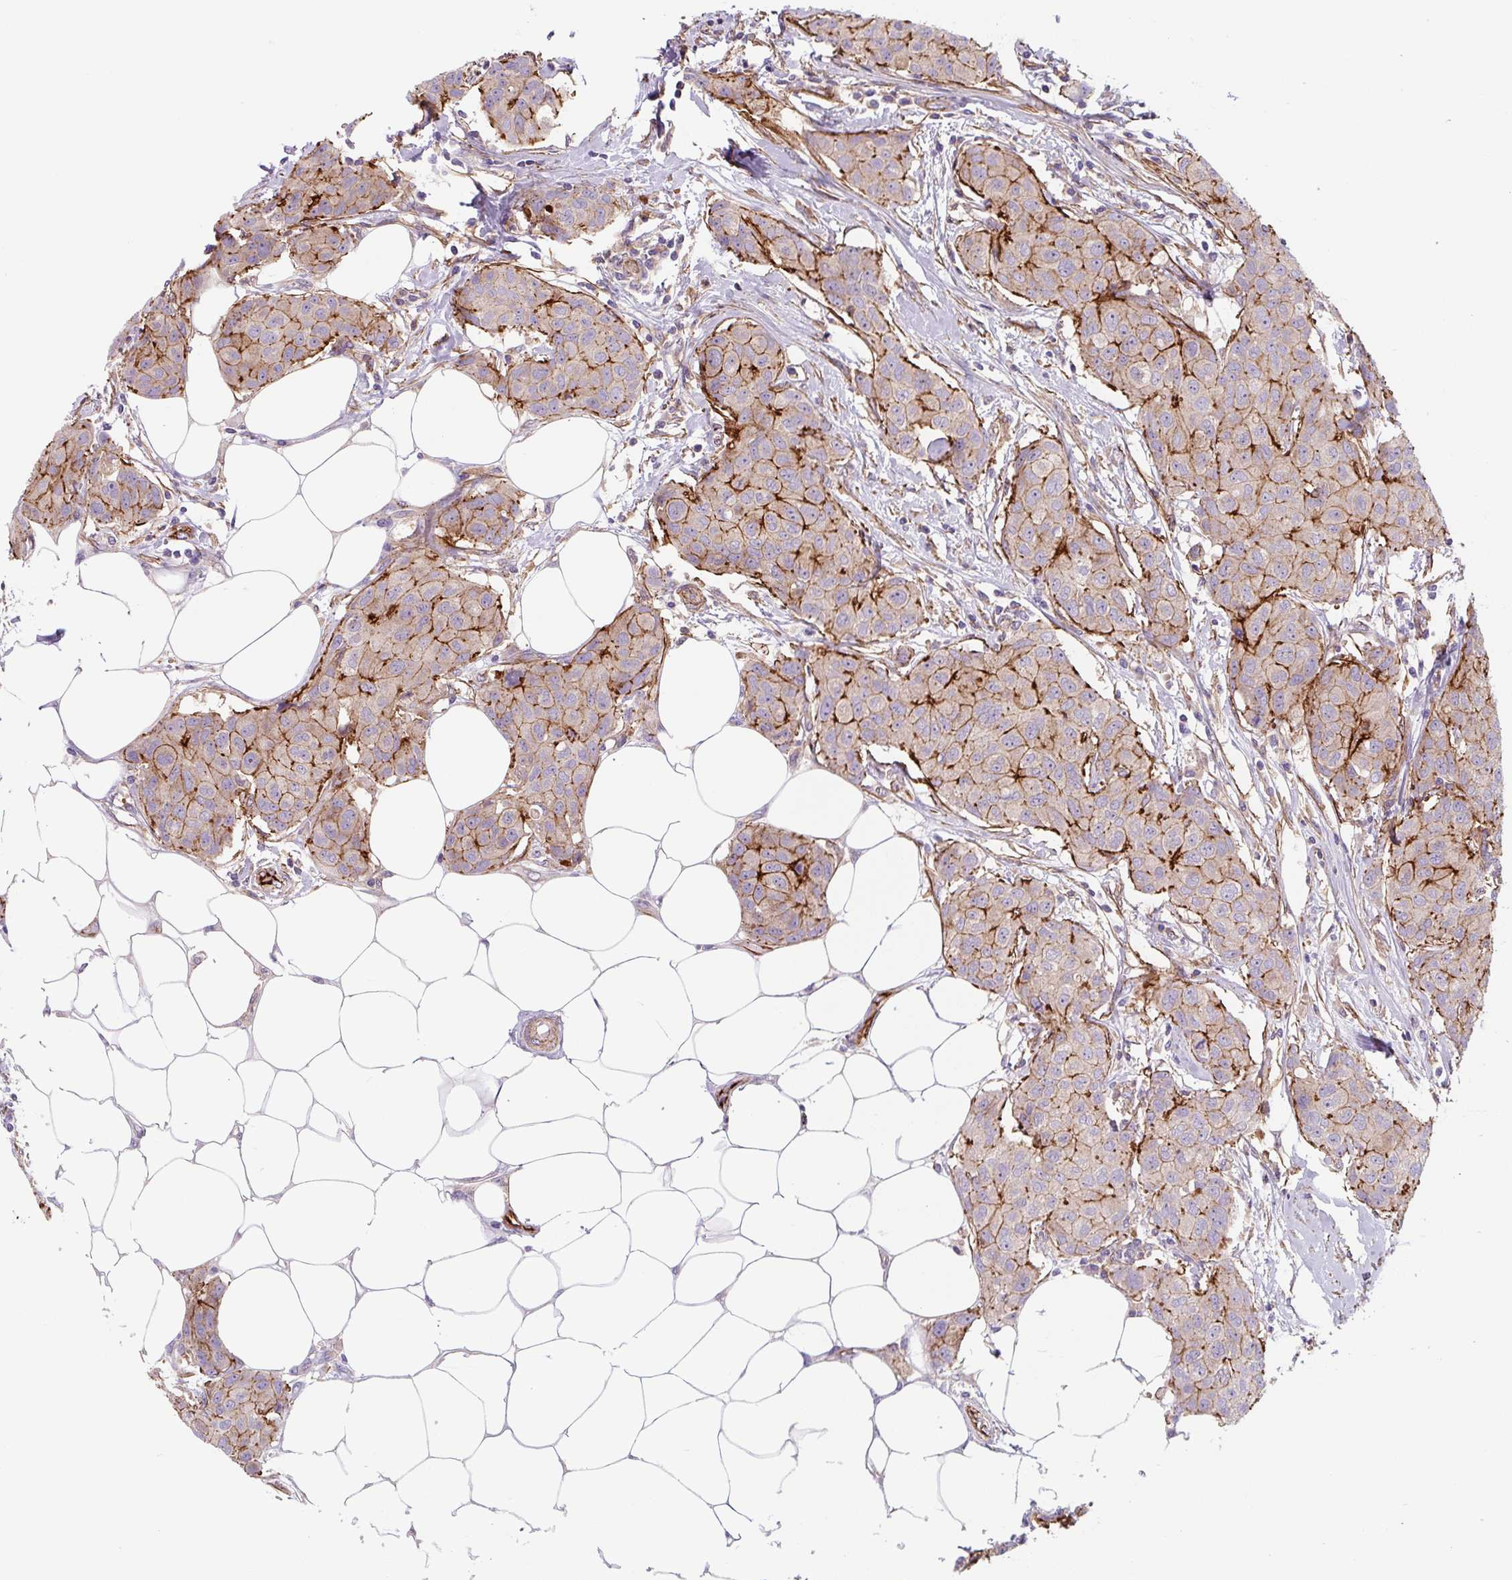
{"staining": {"intensity": "moderate", "quantity": ">75%", "location": "cytoplasmic/membranous"}, "tissue": "breast cancer", "cell_type": "Tumor cells", "image_type": "cancer", "snomed": [{"axis": "morphology", "description": "Duct carcinoma"}, {"axis": "topography", "description": "Breast"}, {"axis": "topography", "description": "Lymph node"}], "caption": "Immunohistochemical staining of breast cancer shows medium levels of moderate cytoplasmic/membranous staining in approximately >75% of tumor cells.", "gene": "DHFR2", "patient": {"sex": "female", "age": 80}}